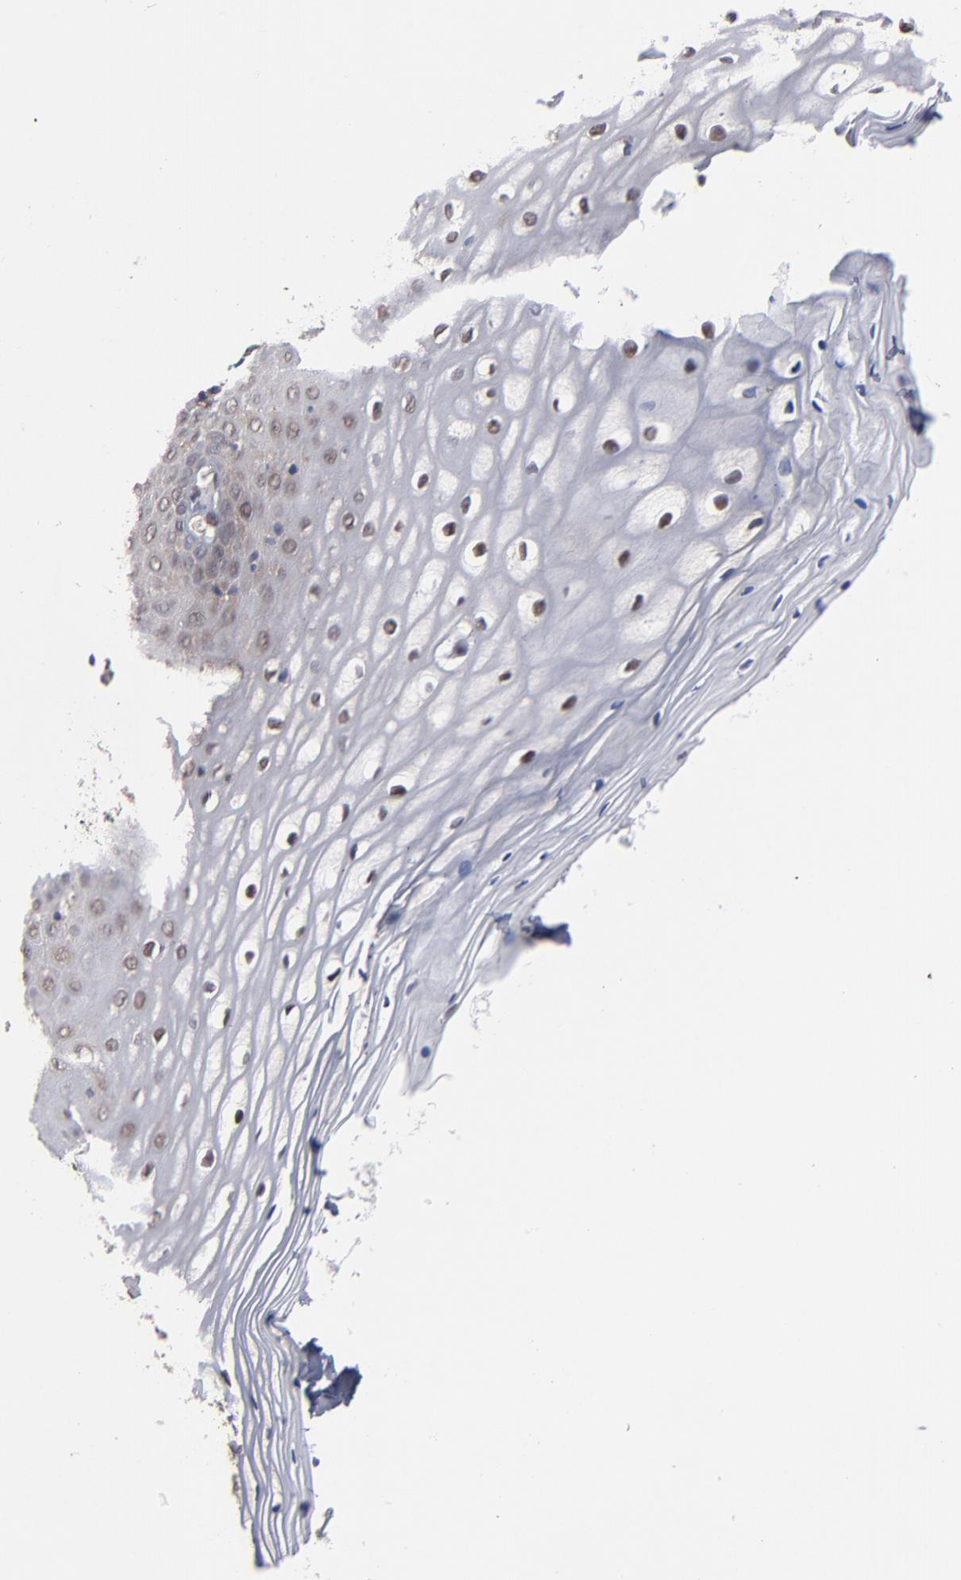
{"staining": {"intensity": "weak", "quantity": "<25%", "location": "nuclear"}, "tissue": "vagina", "cell_type": "Squamous epithelial cells", "image_type": "normal", "snomed": [{"axis": "morphology", "description": "Normal tissue, NOS"}, {"axis": "topography", "description": "Vagina"}], "caption": "The photomicrograph demonstrates no significant staining in squamous epithelial cells of vagina. The staining was performed using DAB (3,3'-diaminobenzidine) to visualize the protein expression in brown, while the nuclei were stained in blue with hematoxylin (Magnification: 20x).", "gene": "HUWE1", "patient": {"sex": "female", "age": 55}}